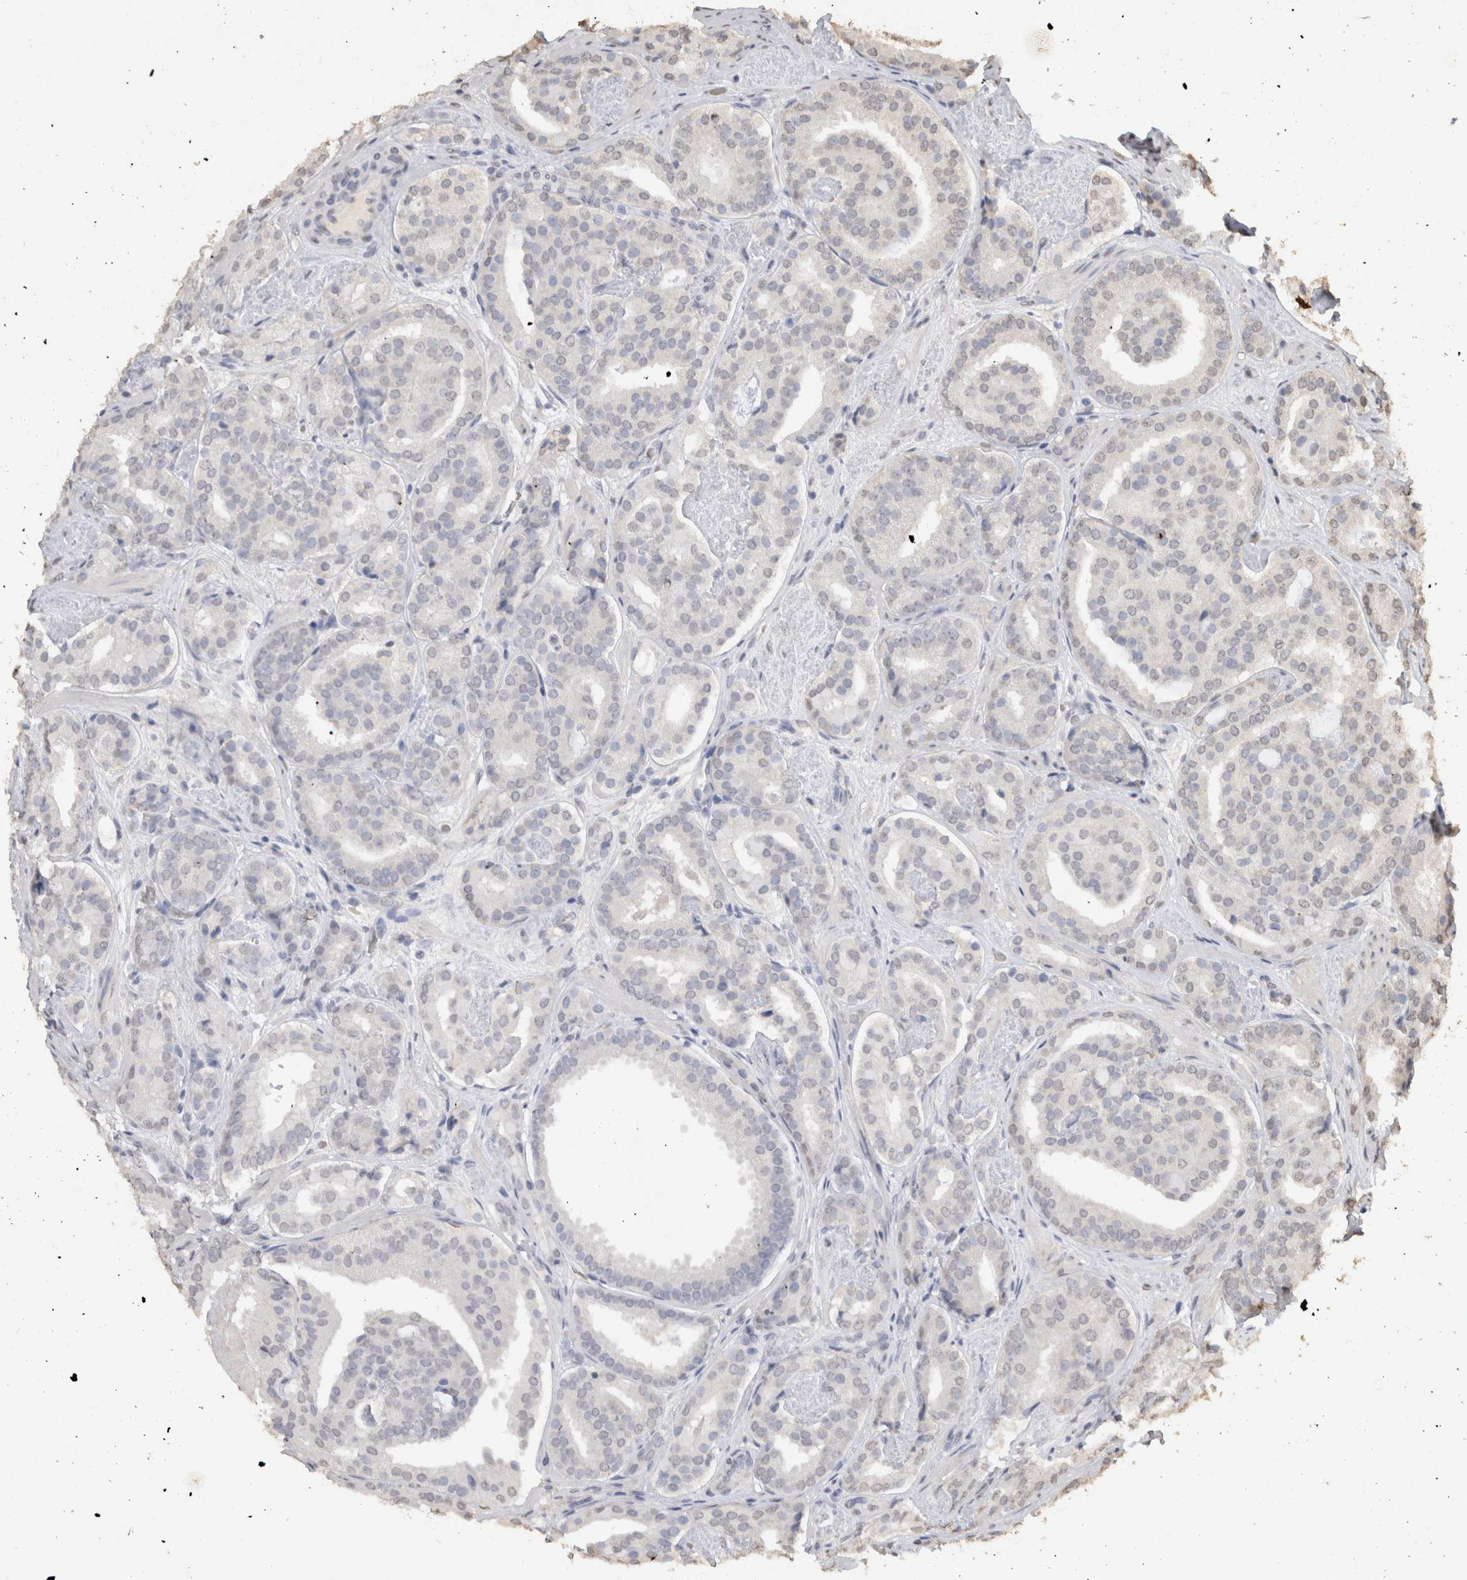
{"staining": {"intensity": "negative", "quantity": "none", "location": "none"}, "tissue": "prostate cancer", "cell_type": "Tumor cells", "image_type": "cancer", "snomed": [{"axis": "morphology", "description": "Adenocarcinoma, Low grade"}, {"axis": "topography", "description": "Prostate"}], "caption": "This image is of prostate cancer stained with immunohistochemistry (IHC) to label a protein in brown with the nuclei are counter-stained blue. There is no expression in tumor cells.", "gene": "LGALS2", "patient": {"sex": "male", "age": 69}}